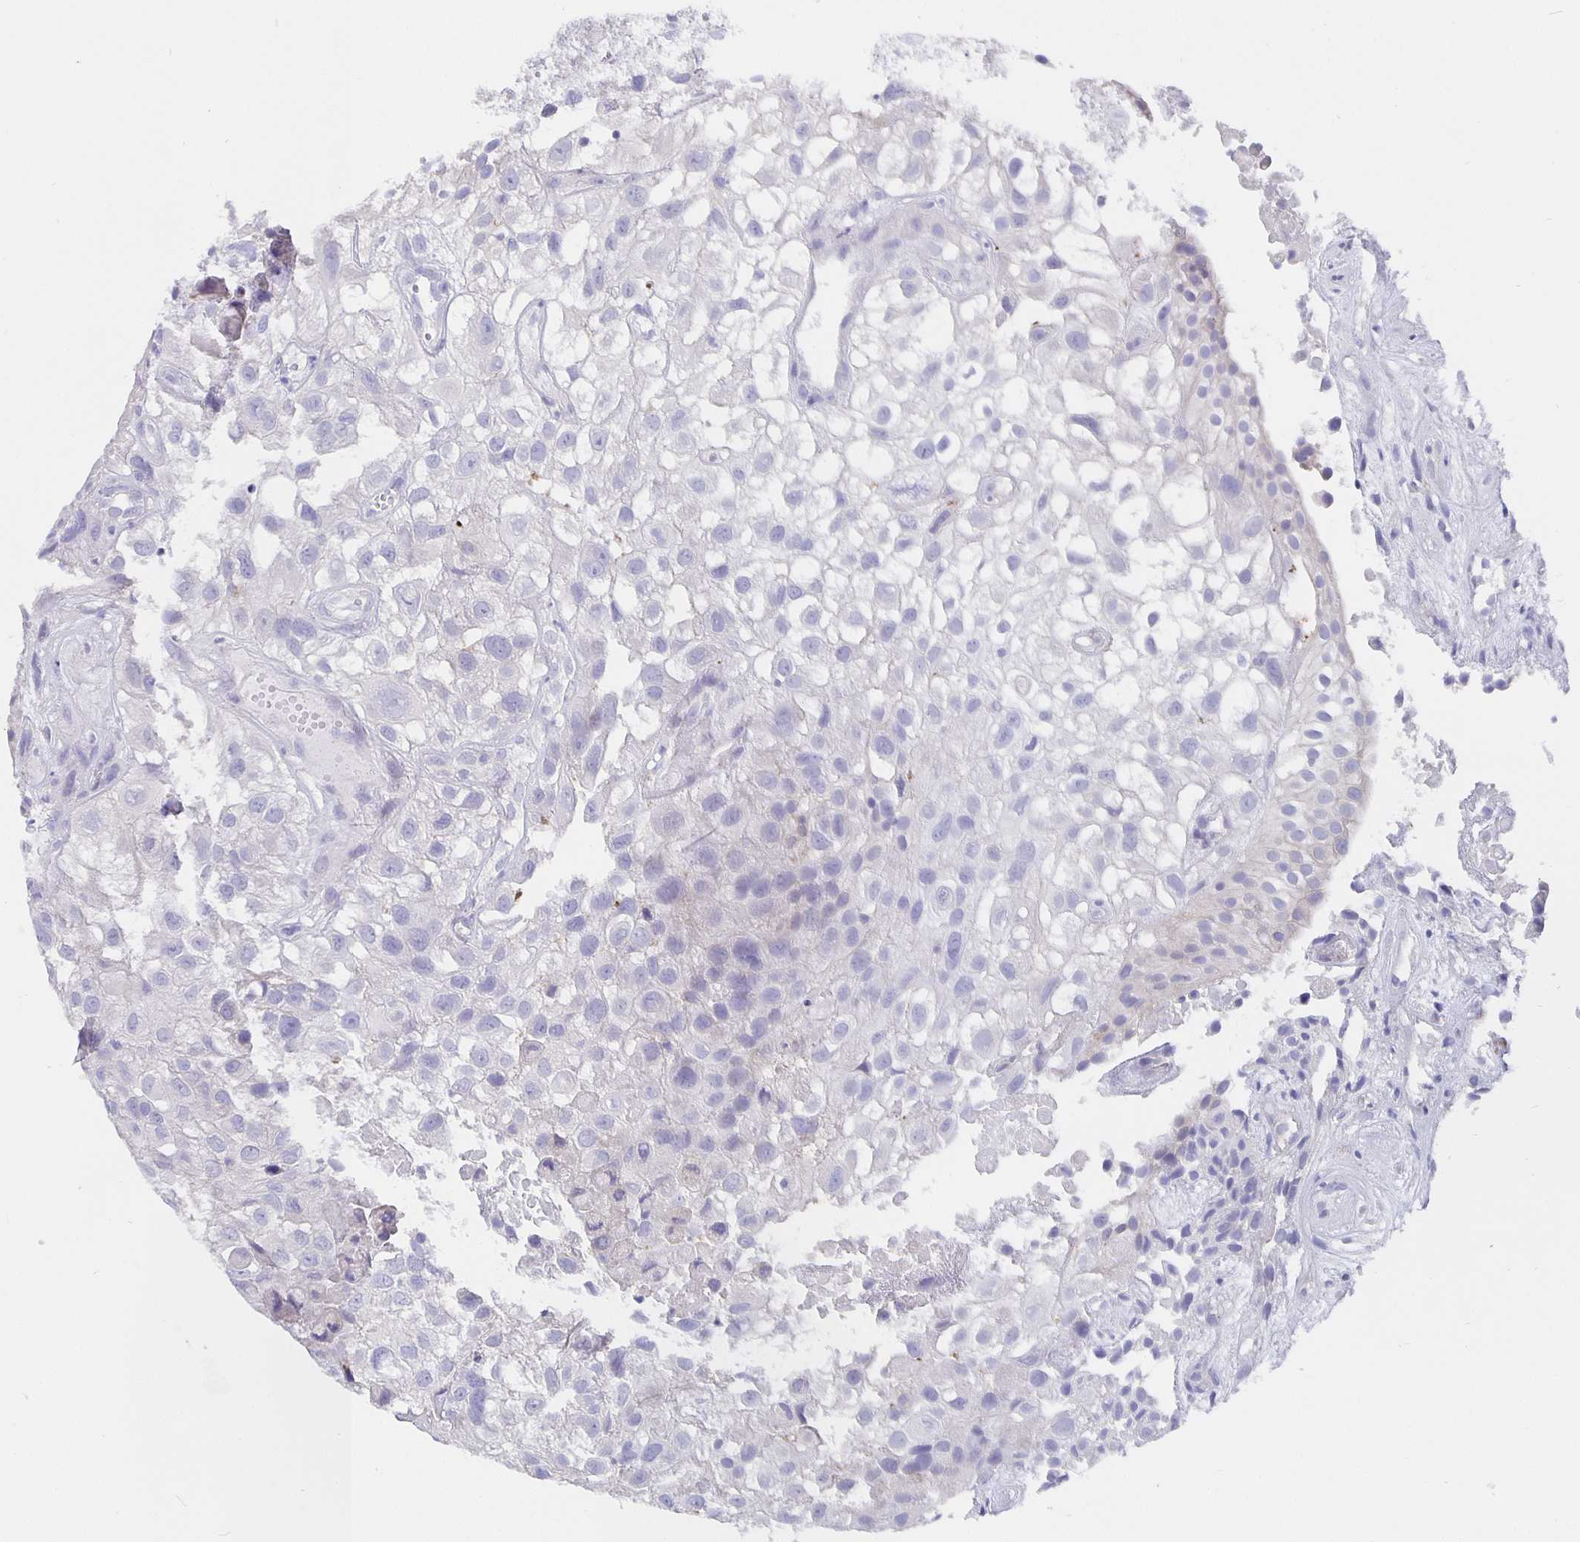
{"staining": {"intensity": "negative", "quantity": "none", "location": "none"}, "tissue": "urothelial cancer", "cell_type": "Tumor cells", "image_type": "cancer", "snomed": [{"axis": "morphology", "description": "Urothelial carcinoma, High grade"}, {"axis": "topography", "description": "Urinary bladder"}], "caption": "IHC of human urothelial cancer reveals no positivity in tumor cells.", "gene": "CFAP74", "patient": {"sex": "male", "age": 56}}